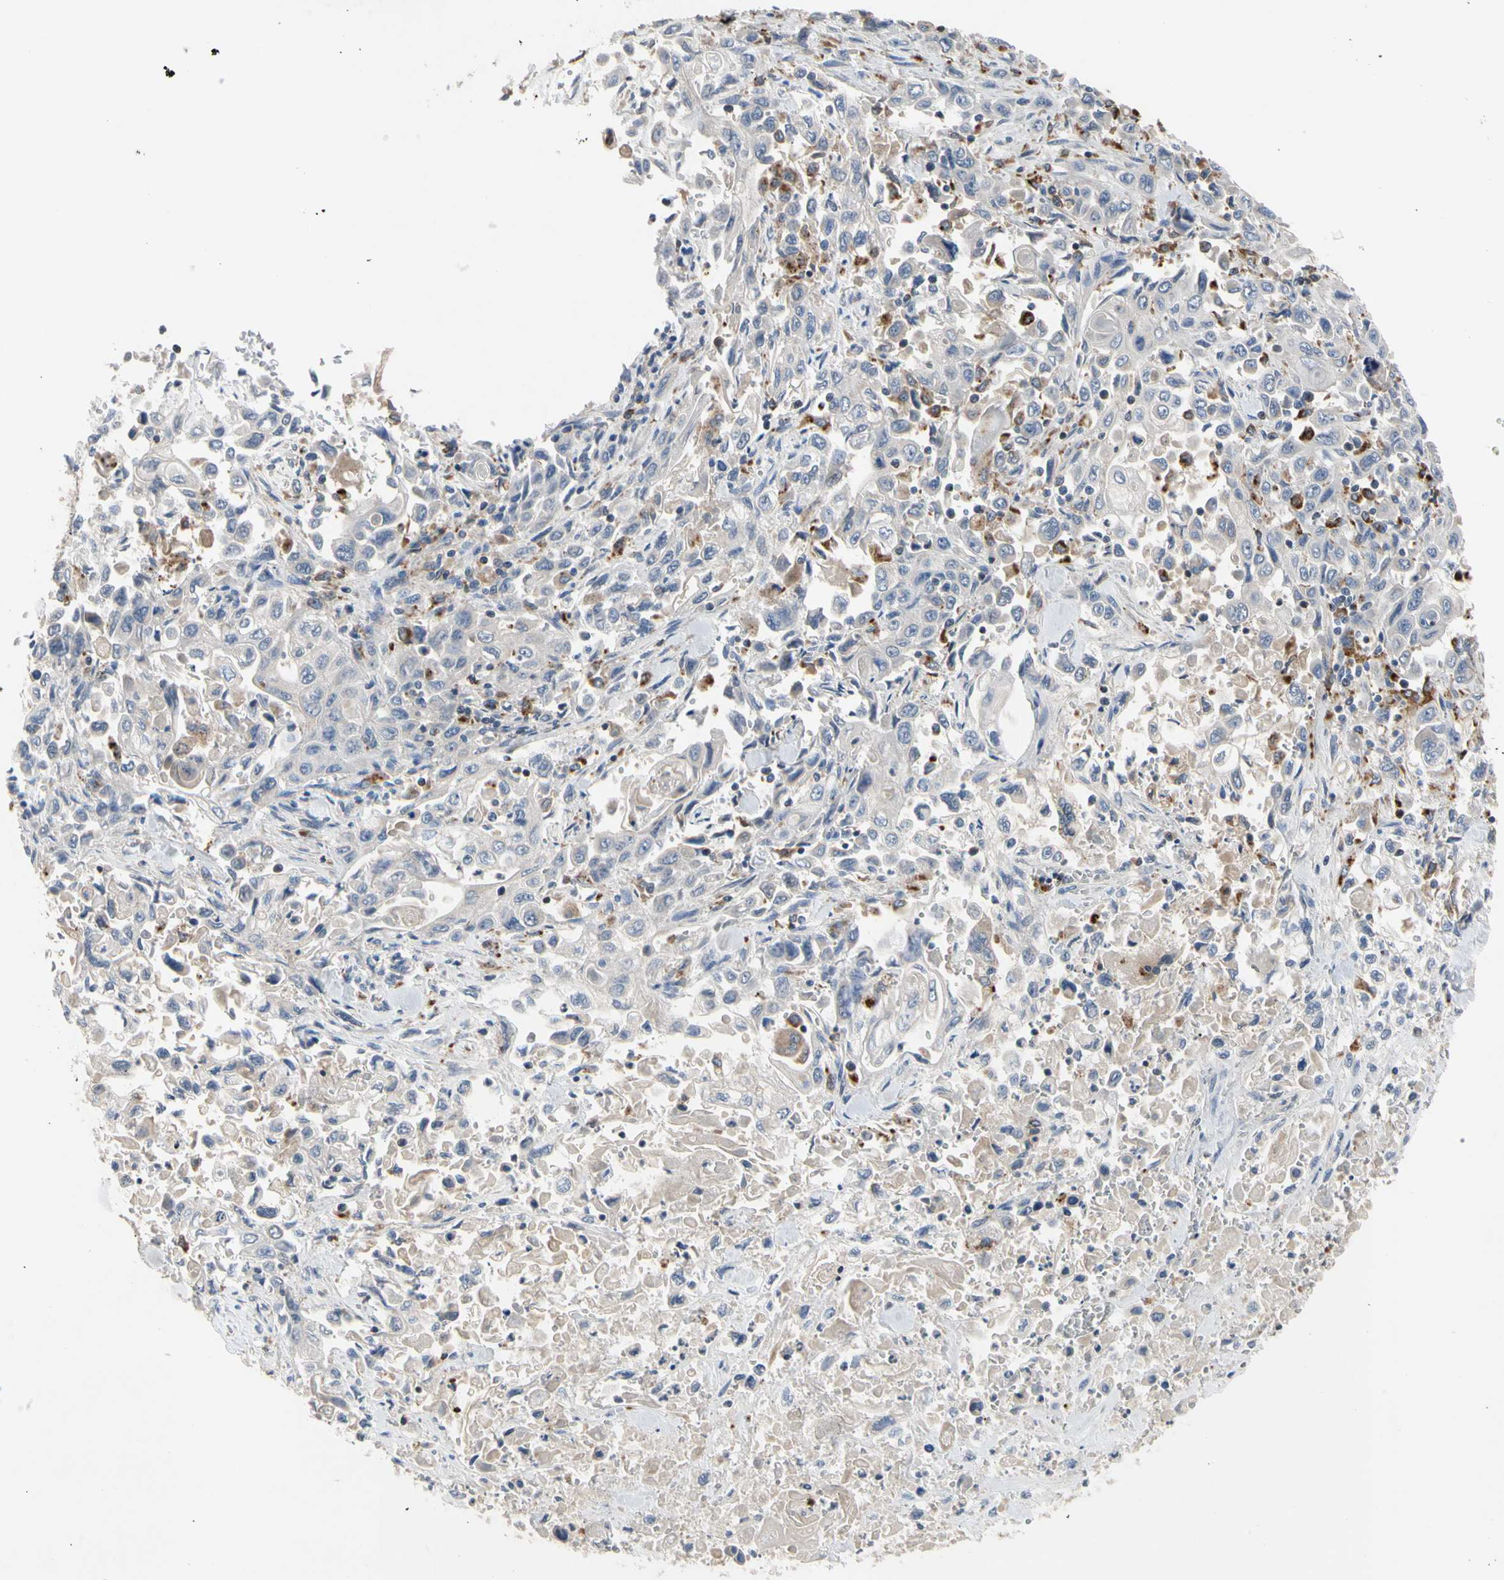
{"staining": {"intensity": "negative", "quantity": "none", "location": "none"}, "tissue": "pancreatic cancer", "cell_type": "Tumor cells", "image_type": "cancer", "snomed": [{"axis": "morphology", "description": "Adenocarcinoma, NOS"}, {"axis": "topography", "description": "Pancreas"}], "caption": "A micrograph of human pancreatic adenocarcinoma is negative for staining in tumor cells.", "gene": "ADA2", "patient": {"sex": "male", "age": 70}}